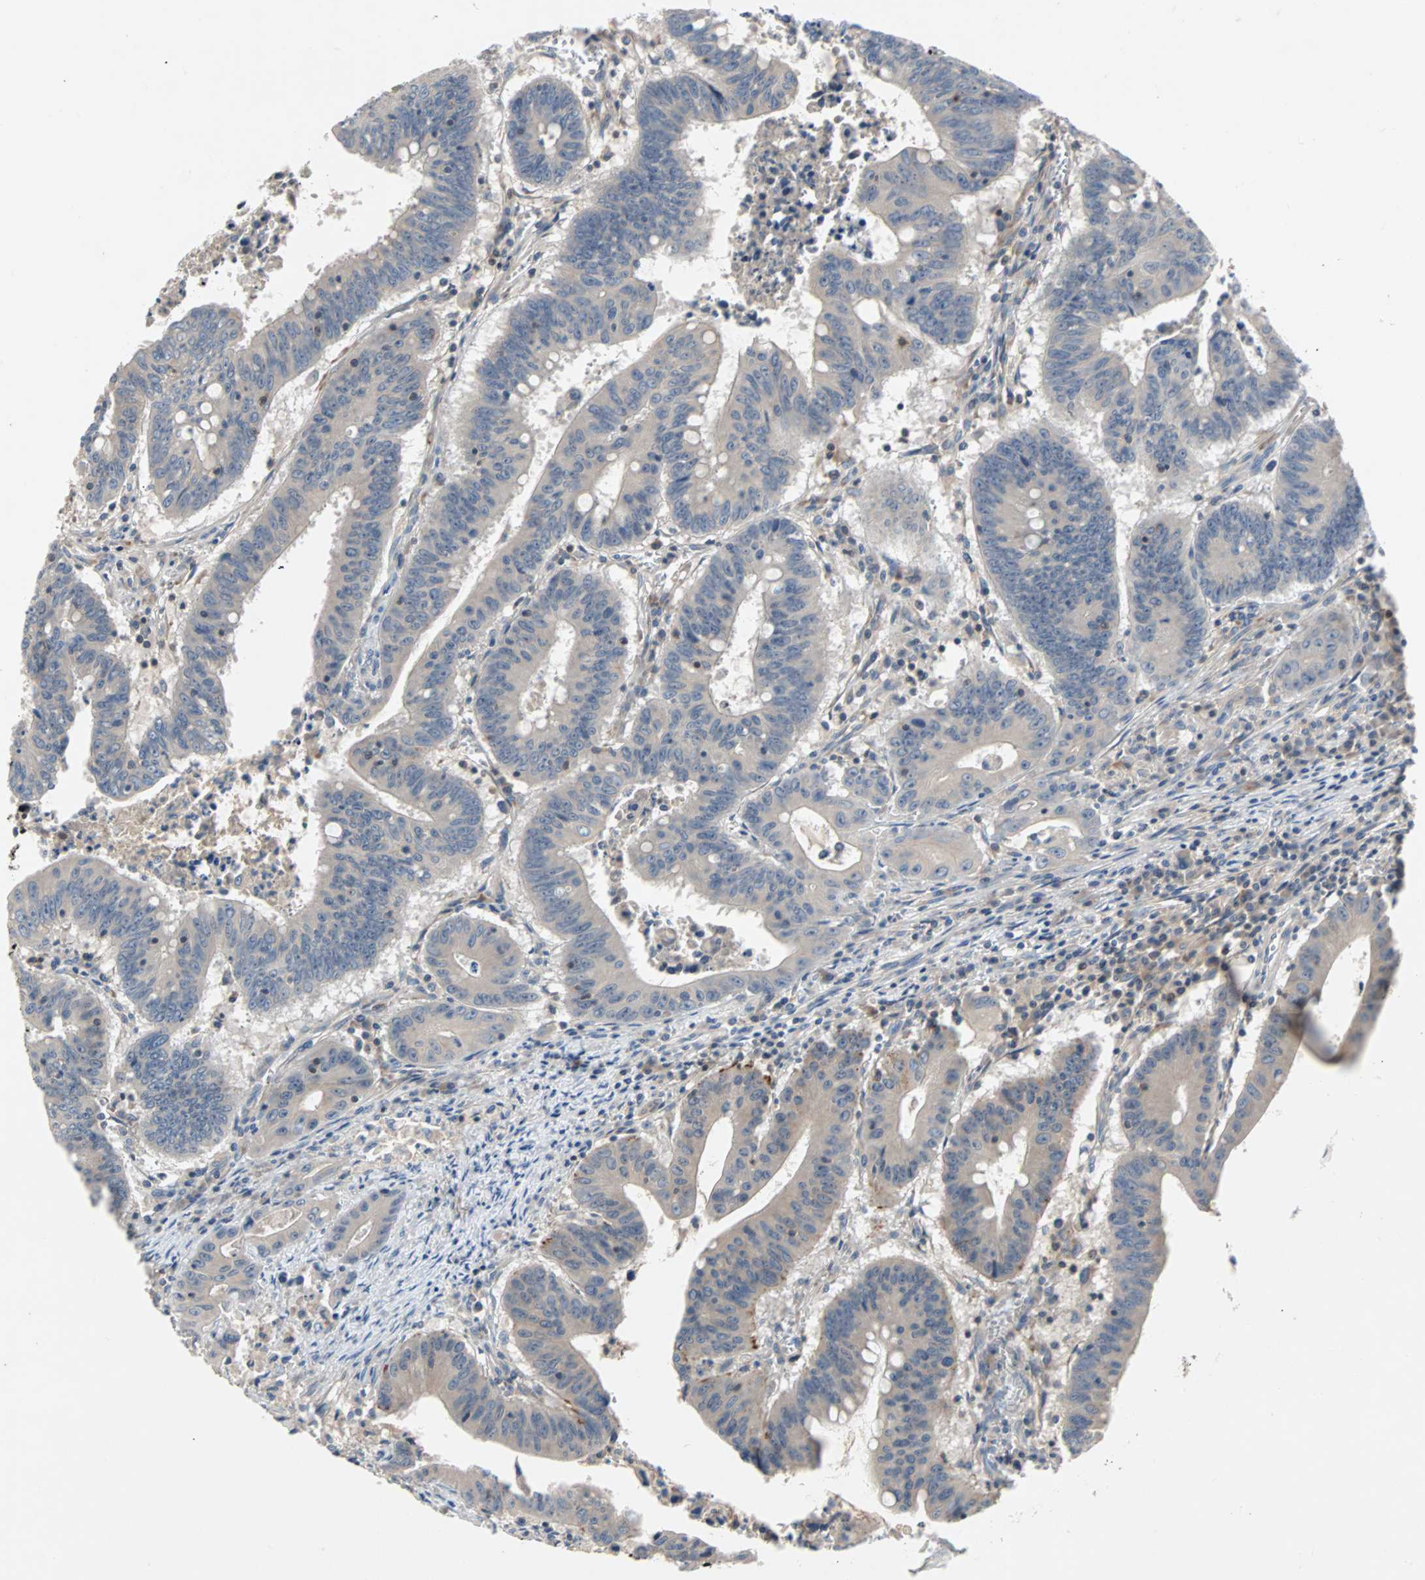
{"staining": {"intensity": "negative", "quantity": "none", "location": "none"}, "tissue": "colorectal cancer", "cell_type": "Tumor cells", "image_type": "cancer", "snomed": [{"axis": "morphology", "description": "Adenocarcinoma, NOS"}, {"axis": "topography", "description": "Colon"}], "caption": "Immunohistochemistry of human colorectal cancer exhibits no staining in tumor cells.", "gene": "MAP4K1", "patient": {"sex": "male", "age": 45}}